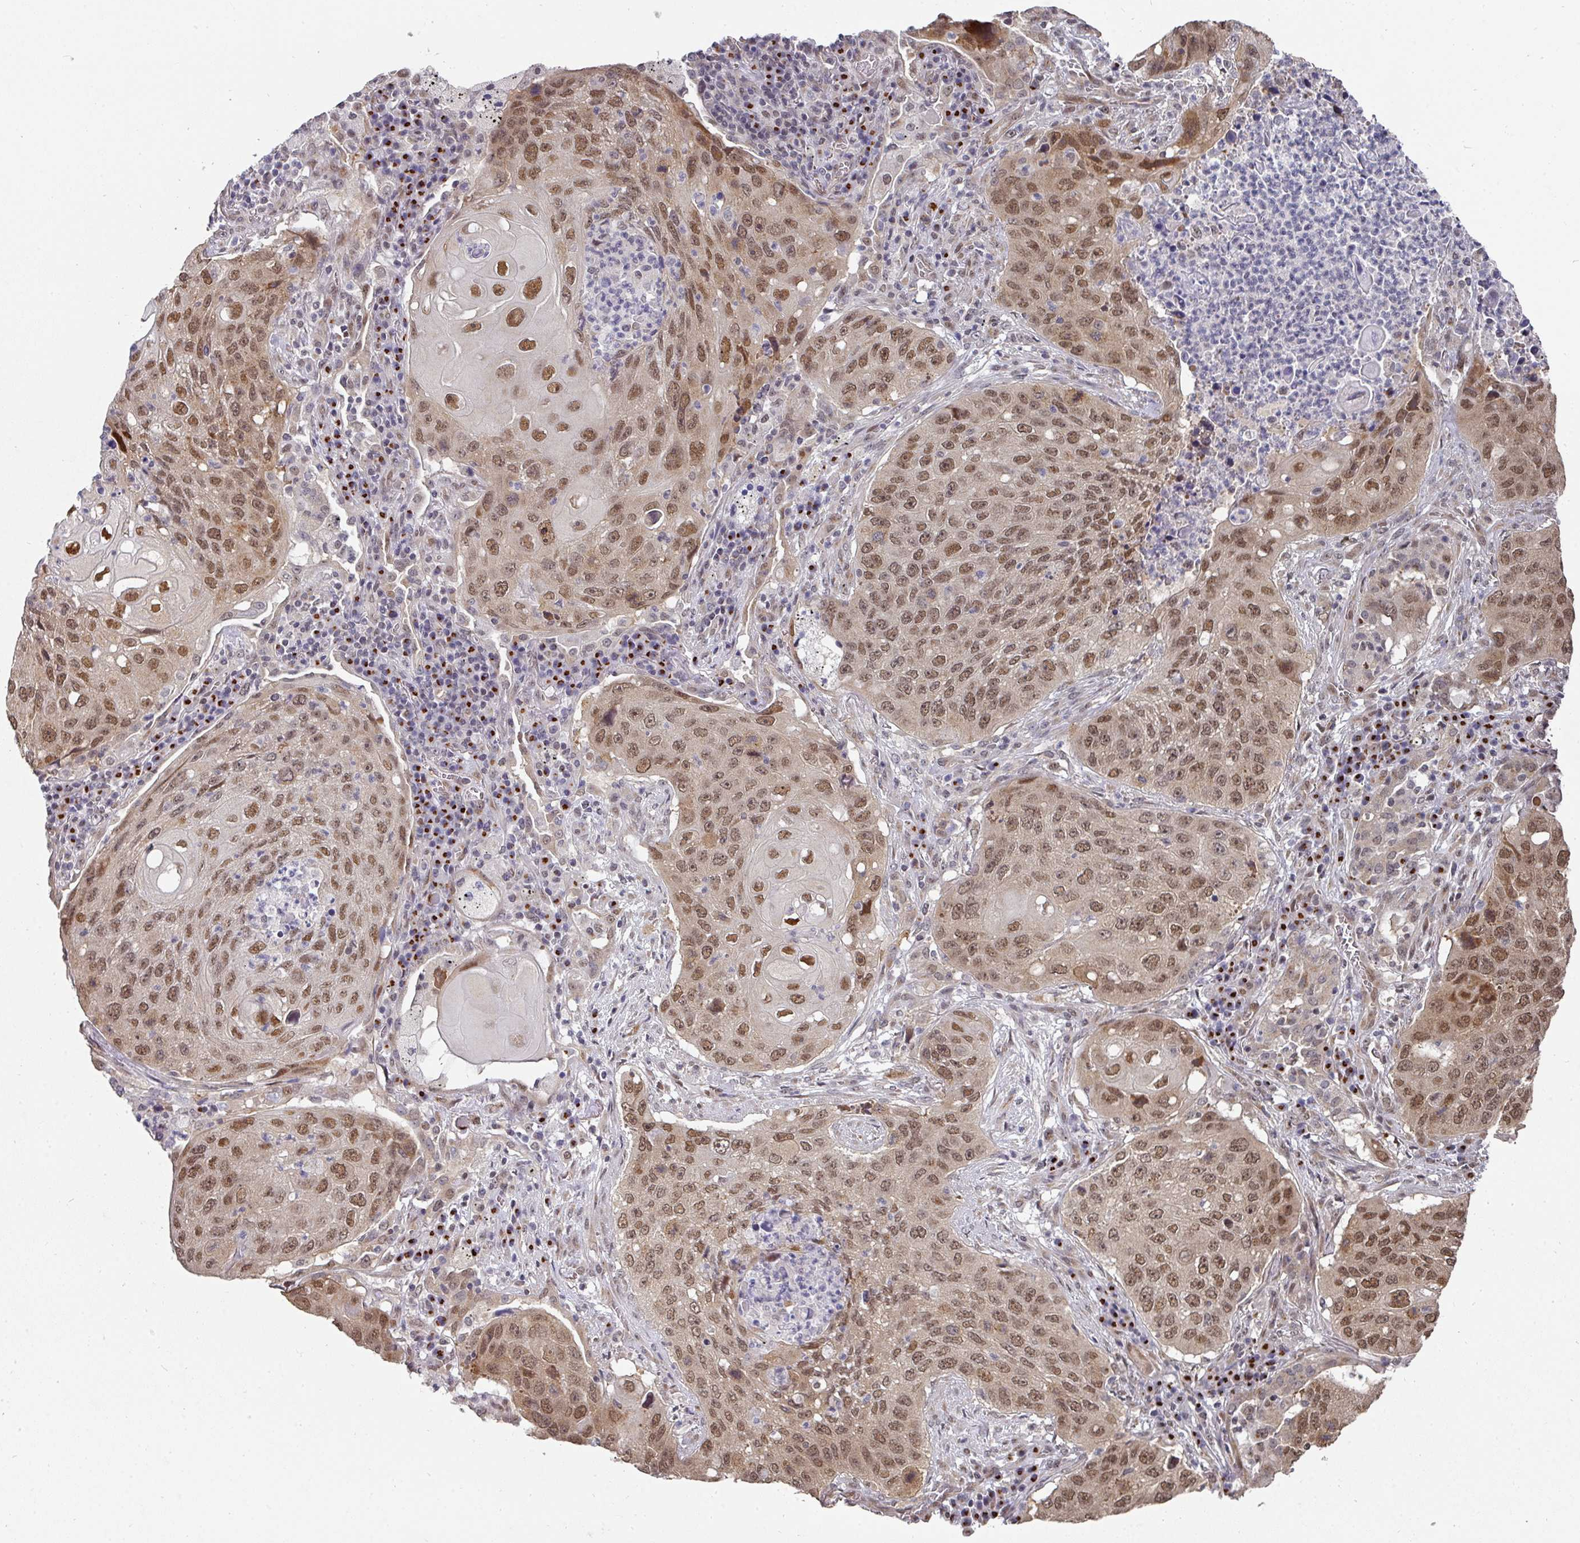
{"staining": {"intensity": "moderate", "quantity": ">75%", "location": "nuclear"}, "tissue": "lung cancer", "cell_type": "Tumor cells", "image_type": "cancer", "snomed": [{"axis": "morphology", "description": "Squamous cell carcinoma, NOS"}, {"axis": "topography", "description": "Lung"}], "caption": "This photomicrograph shows squamous cell carcinoma (lung) stained with IHC to label a protein in brown. The nuclear of tumor cells show moderate positivity for the protein. Nuclei are counter-stained blue.", "gene": "C18orf25", "patient": {"sex": "female", "age": 63}}